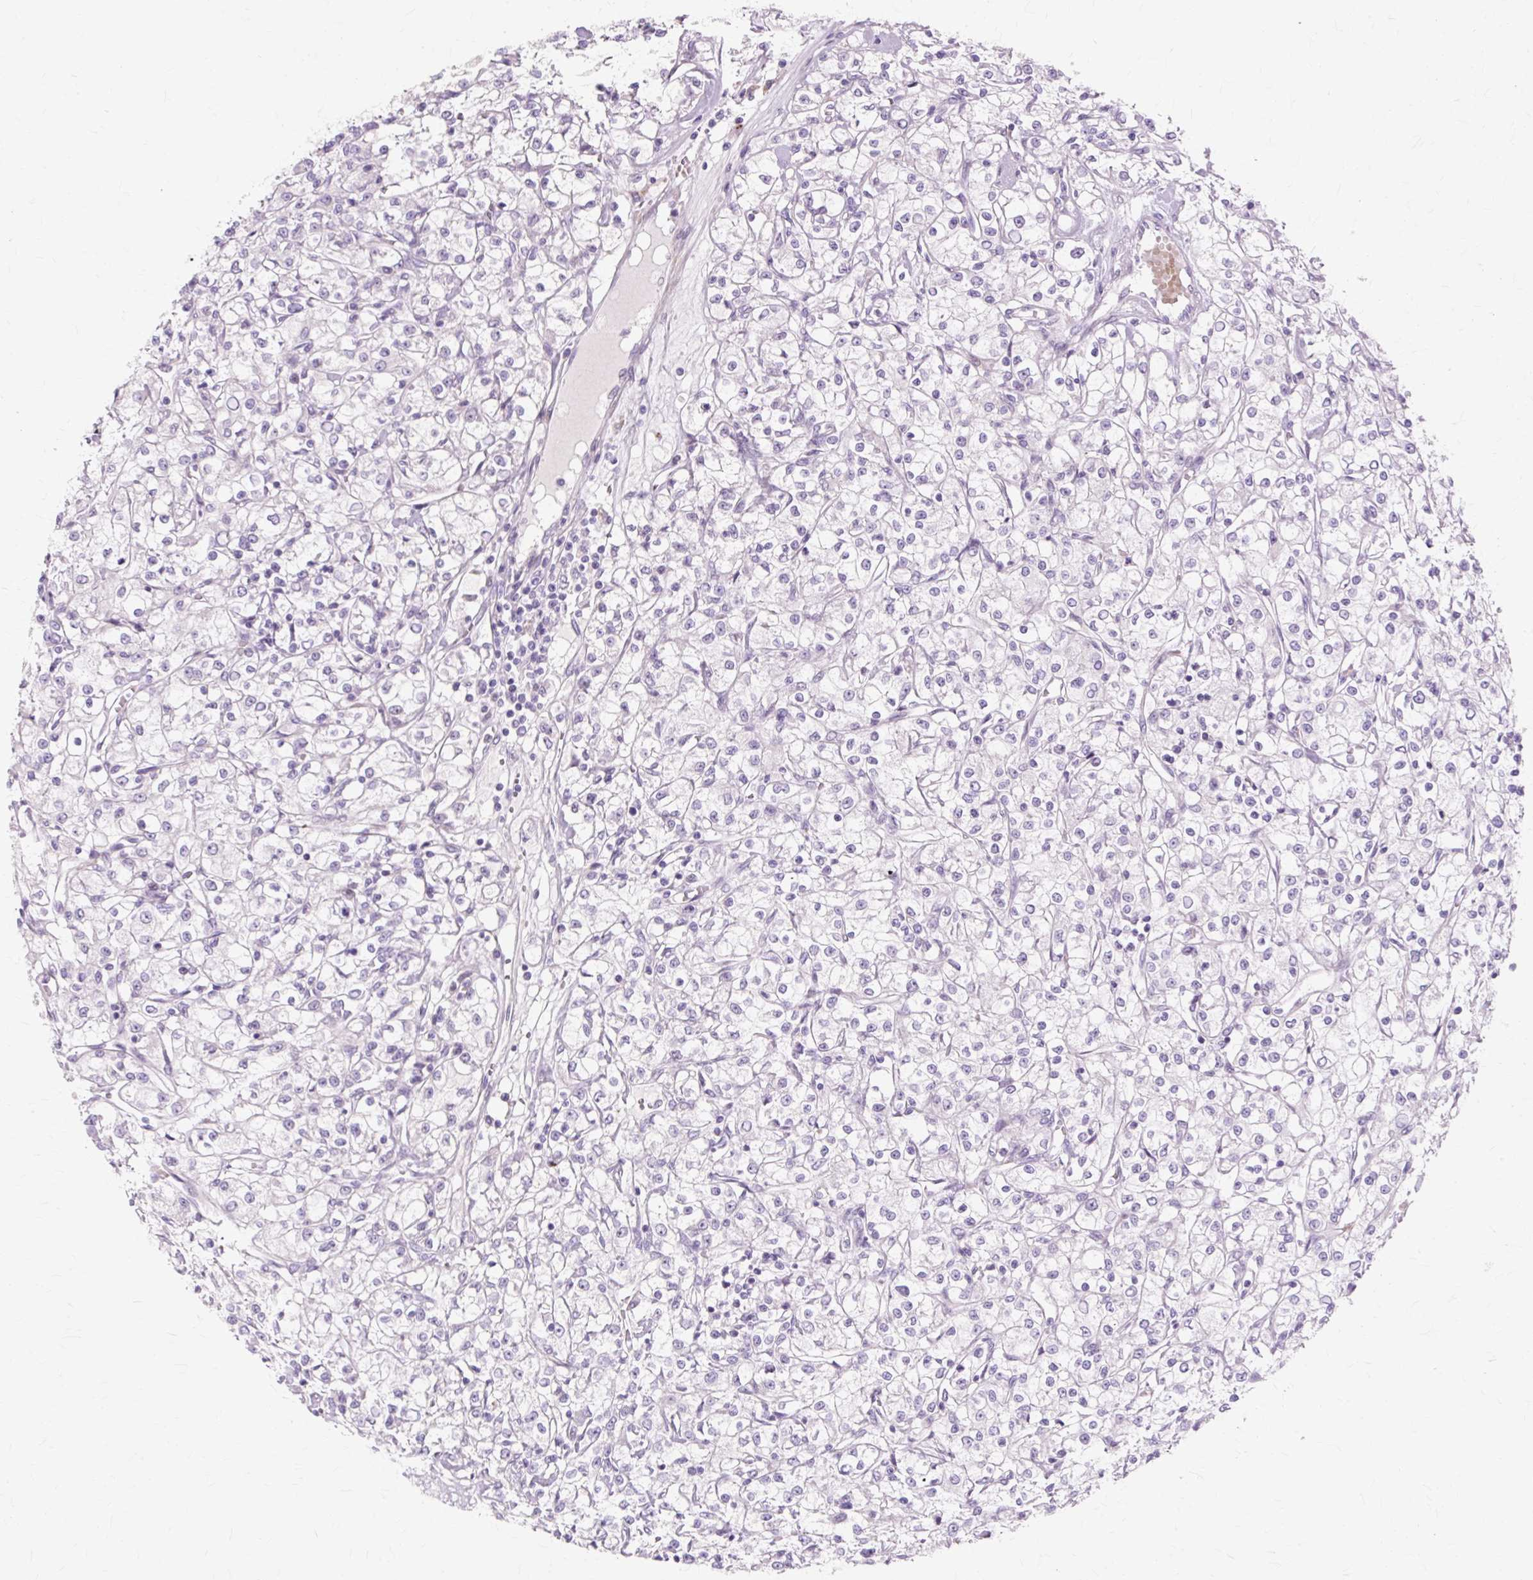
{"staining": {"intensity": "negative", "quantity": "none", "location": "none"}, "tissue": "renal cancer", "cell_type": "Tumor cells", "image_type": "cancer", "snomed": [{"axis": "morphology", "description": "Adenocarcinoma, NOS"}, {"axis": "topography", "description": "Kidney"}], "caption": "The micrograph reveals no staining of tumor cells in adenocarcinoma (renal).", "gene": "IRX2", "patient": {"sex": "female", "age": 59}}